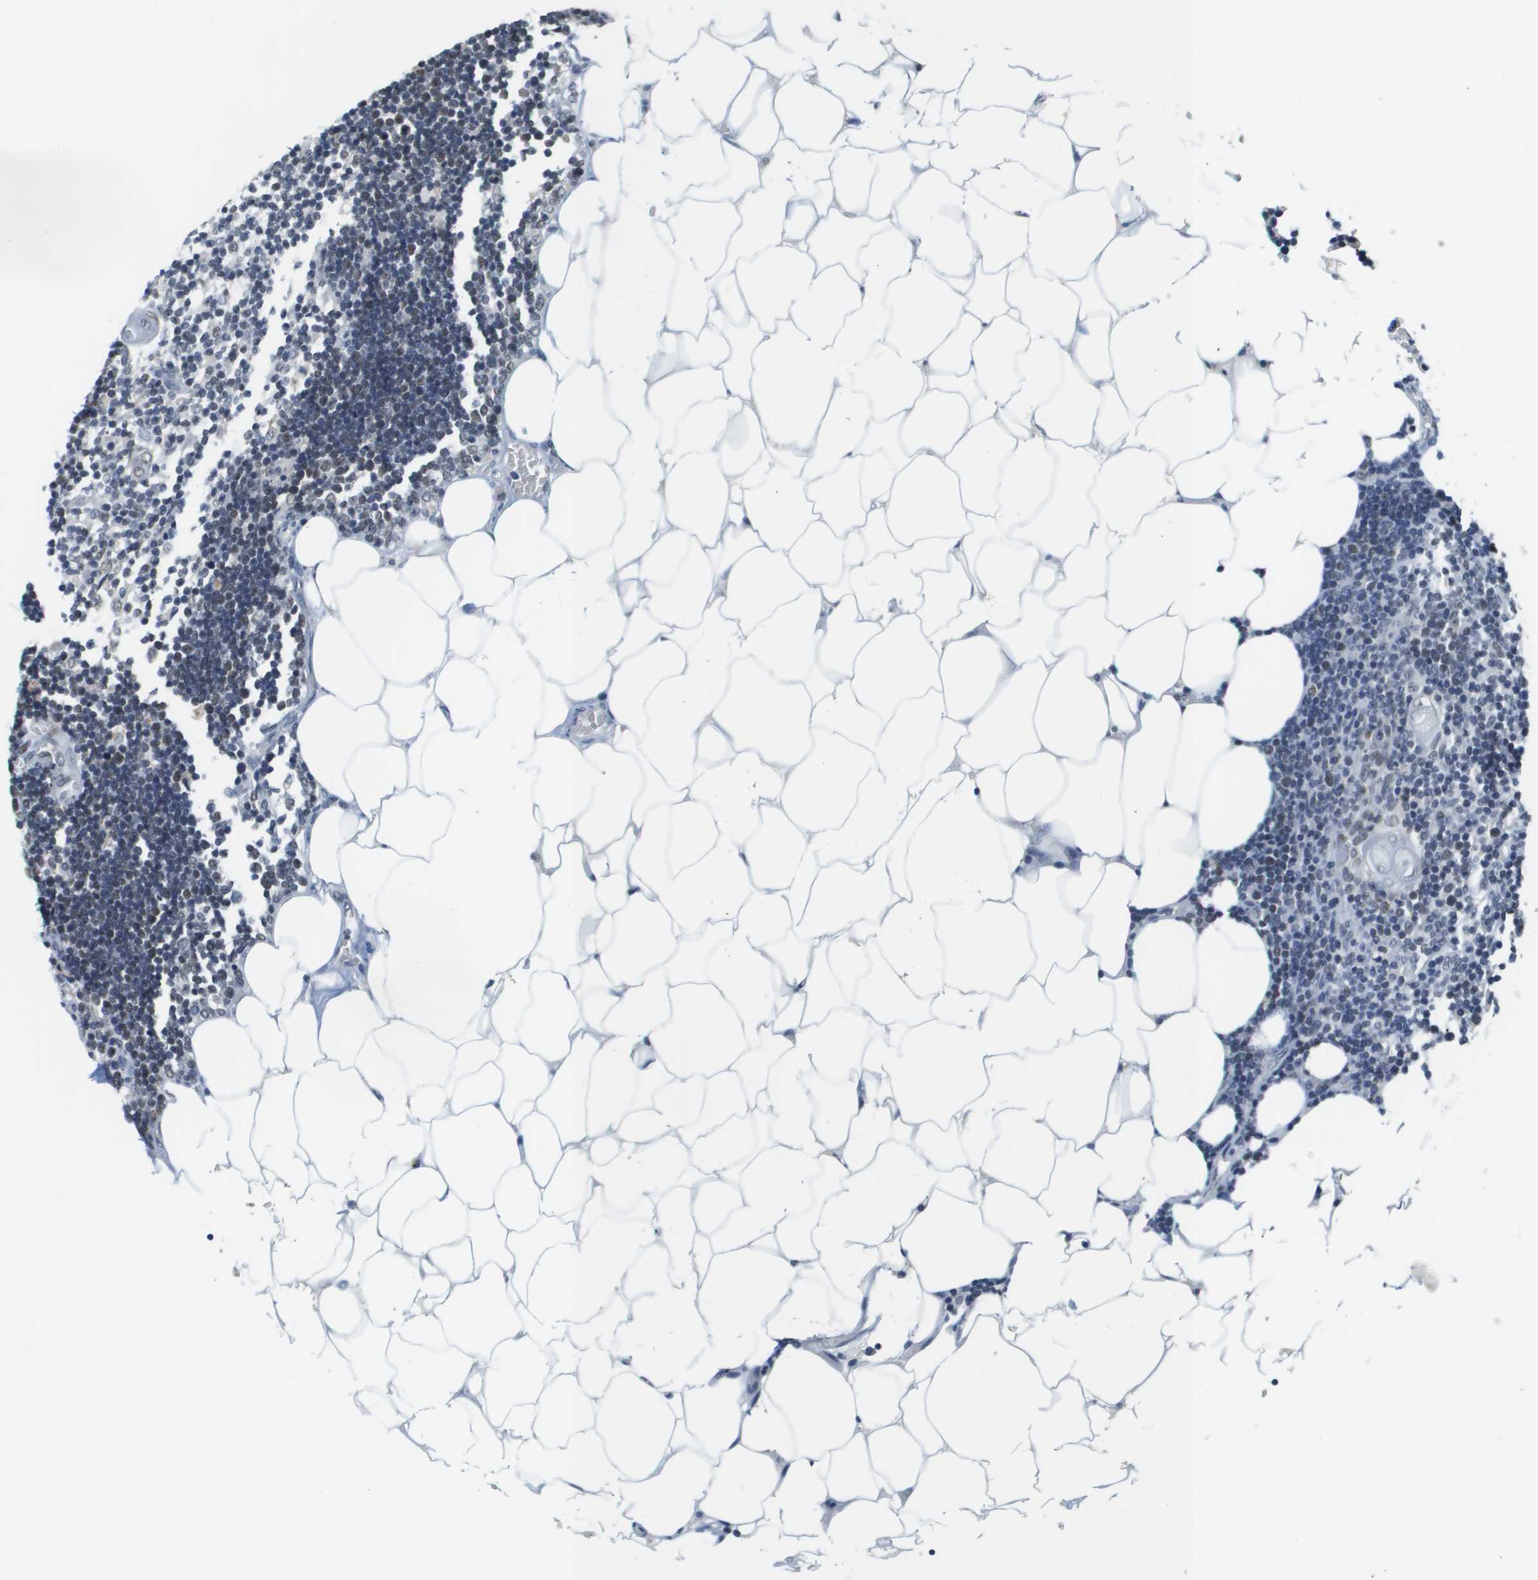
{"staining": {"intensity": "moderate", "quantity": "<25%", "location": "nuclear"}, "tissue": "lymph node", "cell_type": "Germinal center cells", "image_type": "normal", "snomed": [{"axis": "morphology", "description": "Normal tissue, NOS"}, {"axis": "topography", "description": "Lymph node"}], "caption": "The micrograph displays a brown stain indicating the presence of a protein in the nuclear of germinal center cells in lymph node.", "gene": "CBX5", "patient": {"sex": "male", "age": 33}}